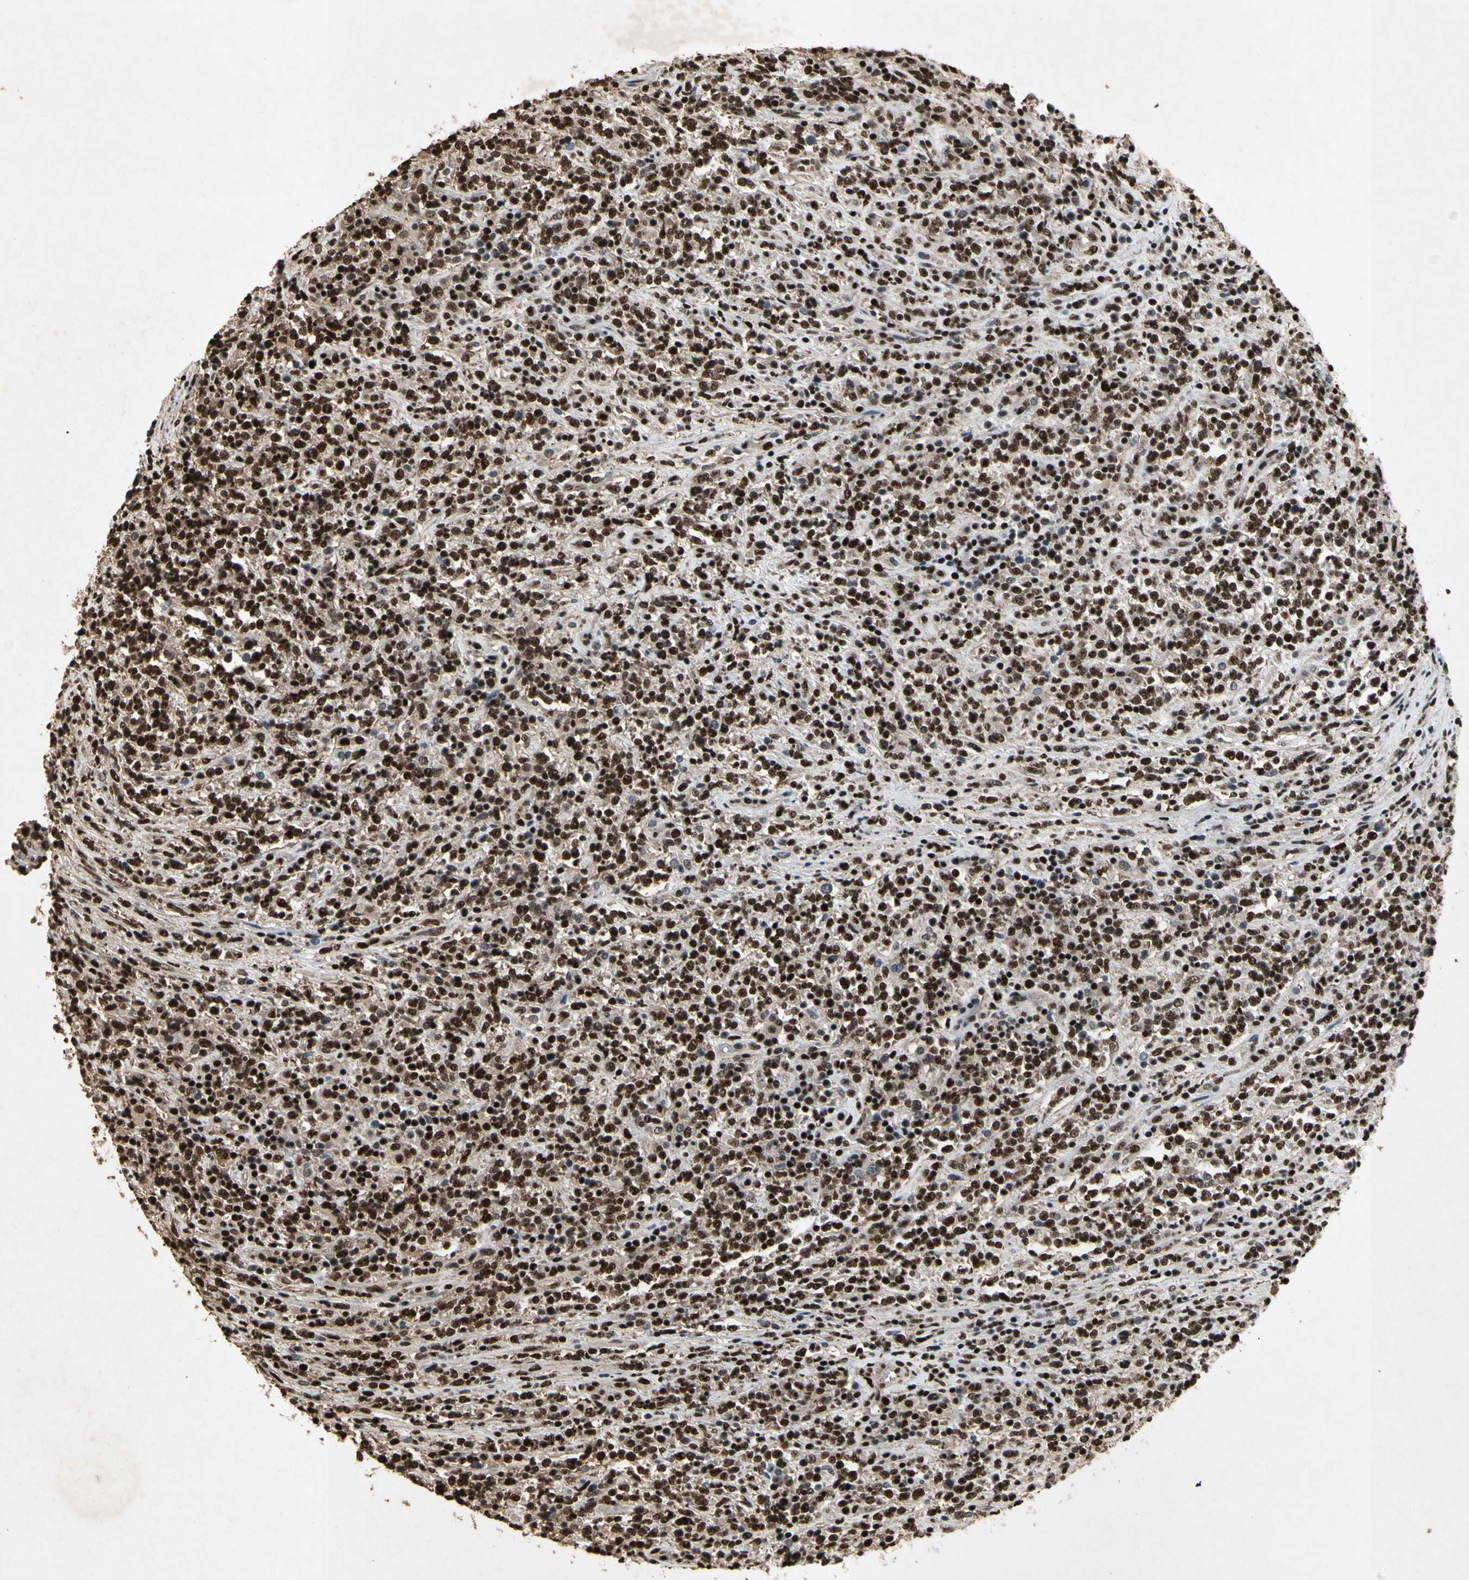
{"staining": {"intensity": "strong", "quantity": ">75%", "location": "nuclear"}, "tissue": "lymphoma", "cell_type": "Tumor cells", "image_type": "cancer", "snomed": [{"axis": "morphology", "description": "Malignant lymphoma, non-Hodgkin's type, High grade"}, {"axis": "topography", "description": "Soft tissue"}], "caption": "Brown immunohistochemical staining in malignant lymphoma, non-Hodgkin's type (high-grade) exhibits strong nuclear positivity in approximately >75% of tumor cells.", "gene": "TBX2", "patient": {"sex": "male", "age": 18}}